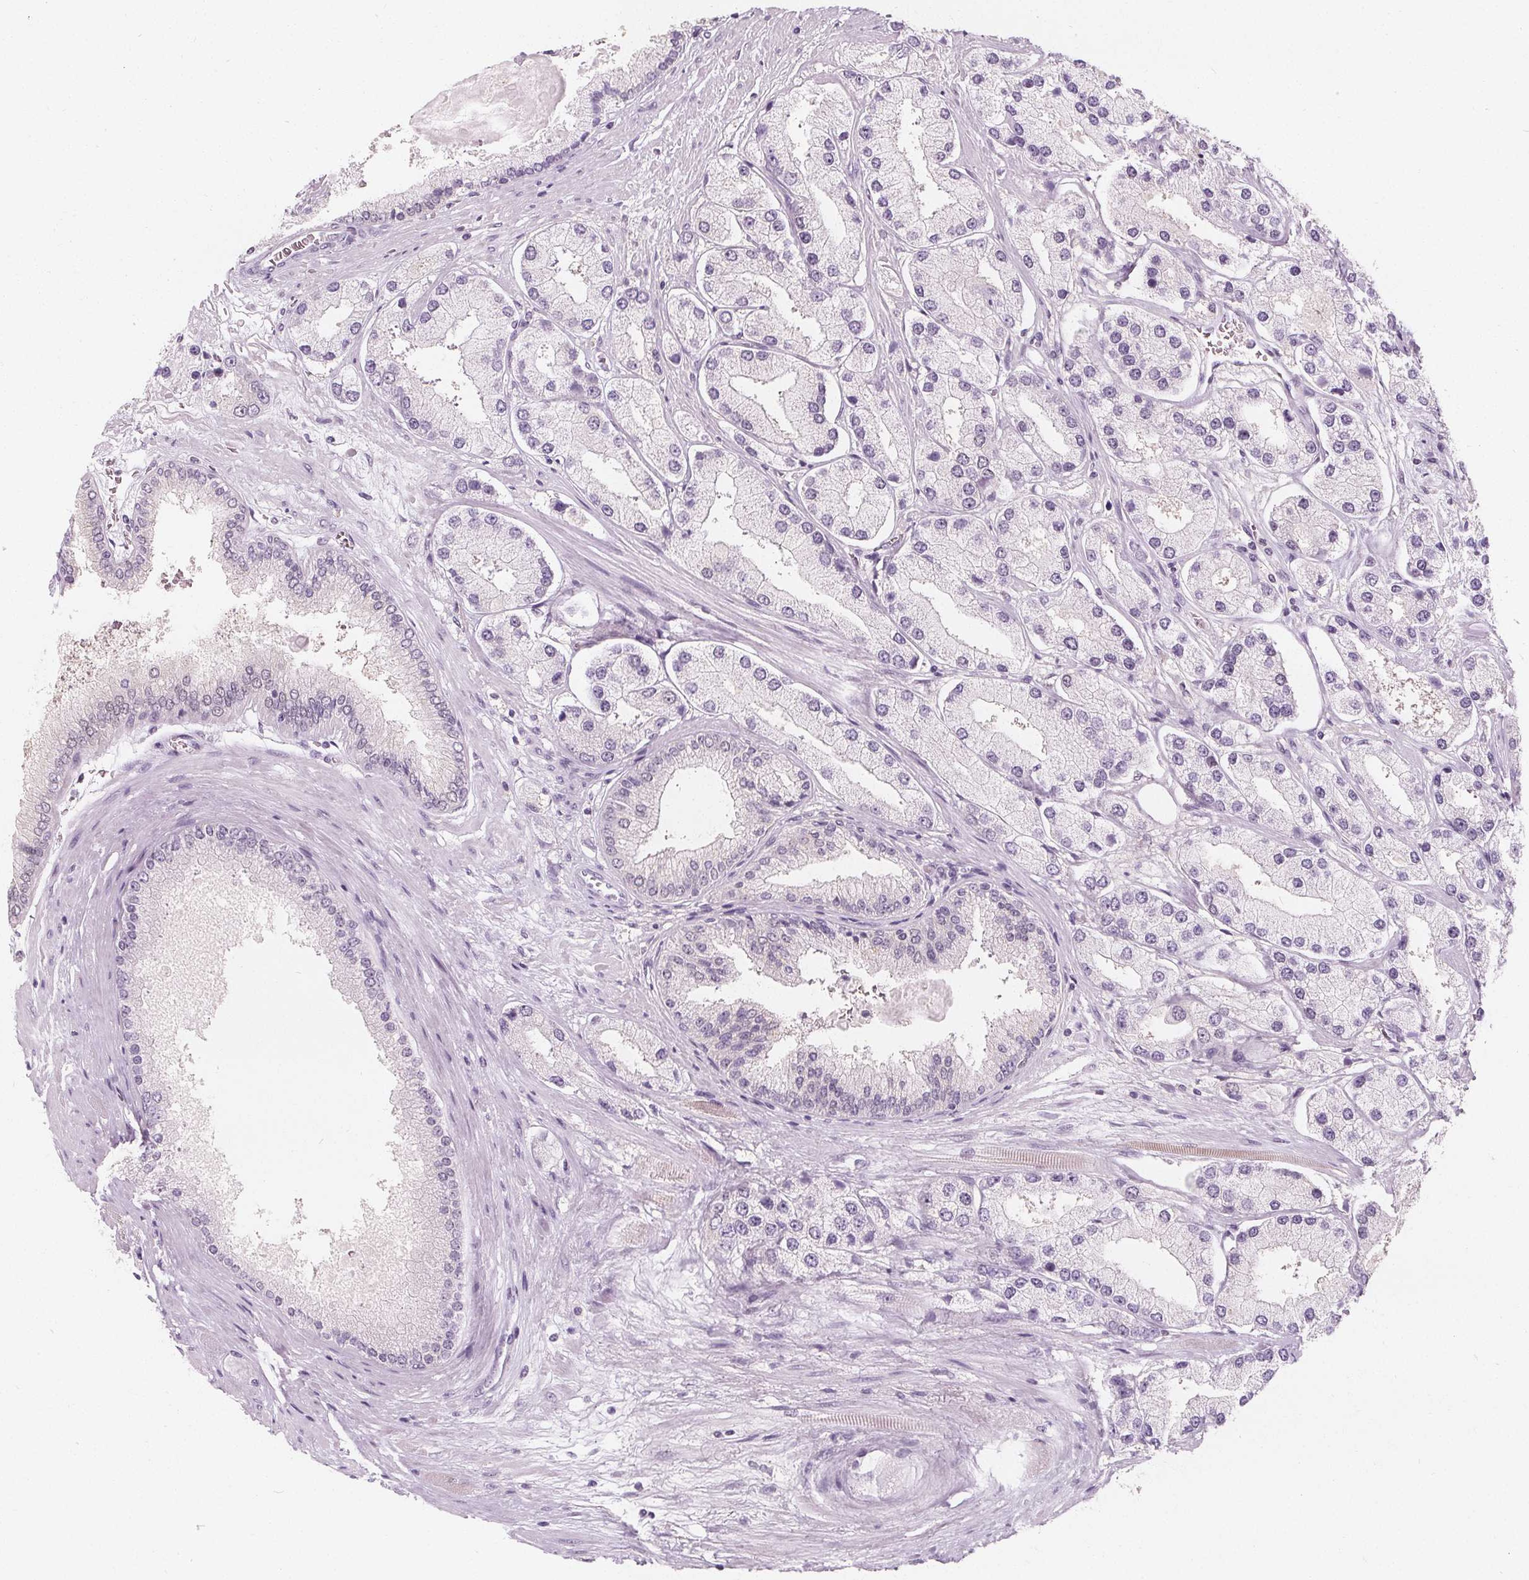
{"staining": {"intensity": "negative", "quantity": "none", "location": "none"}, "tissue": "prostate cancer", "cell_type": "Tumor cells", "image_type": "cancer", "snomed": [{"axis": "morphology", "description": "Adenocarcinoma, High grade"}, {"axis": "topography", "description": "Prostate"}], "caption": "An image of human high-grade adenocarcinoma (prostate) is negative for staining in tumor cells.", "gene": "UGP2", "patient": {"sex": "male", "age": 67}}